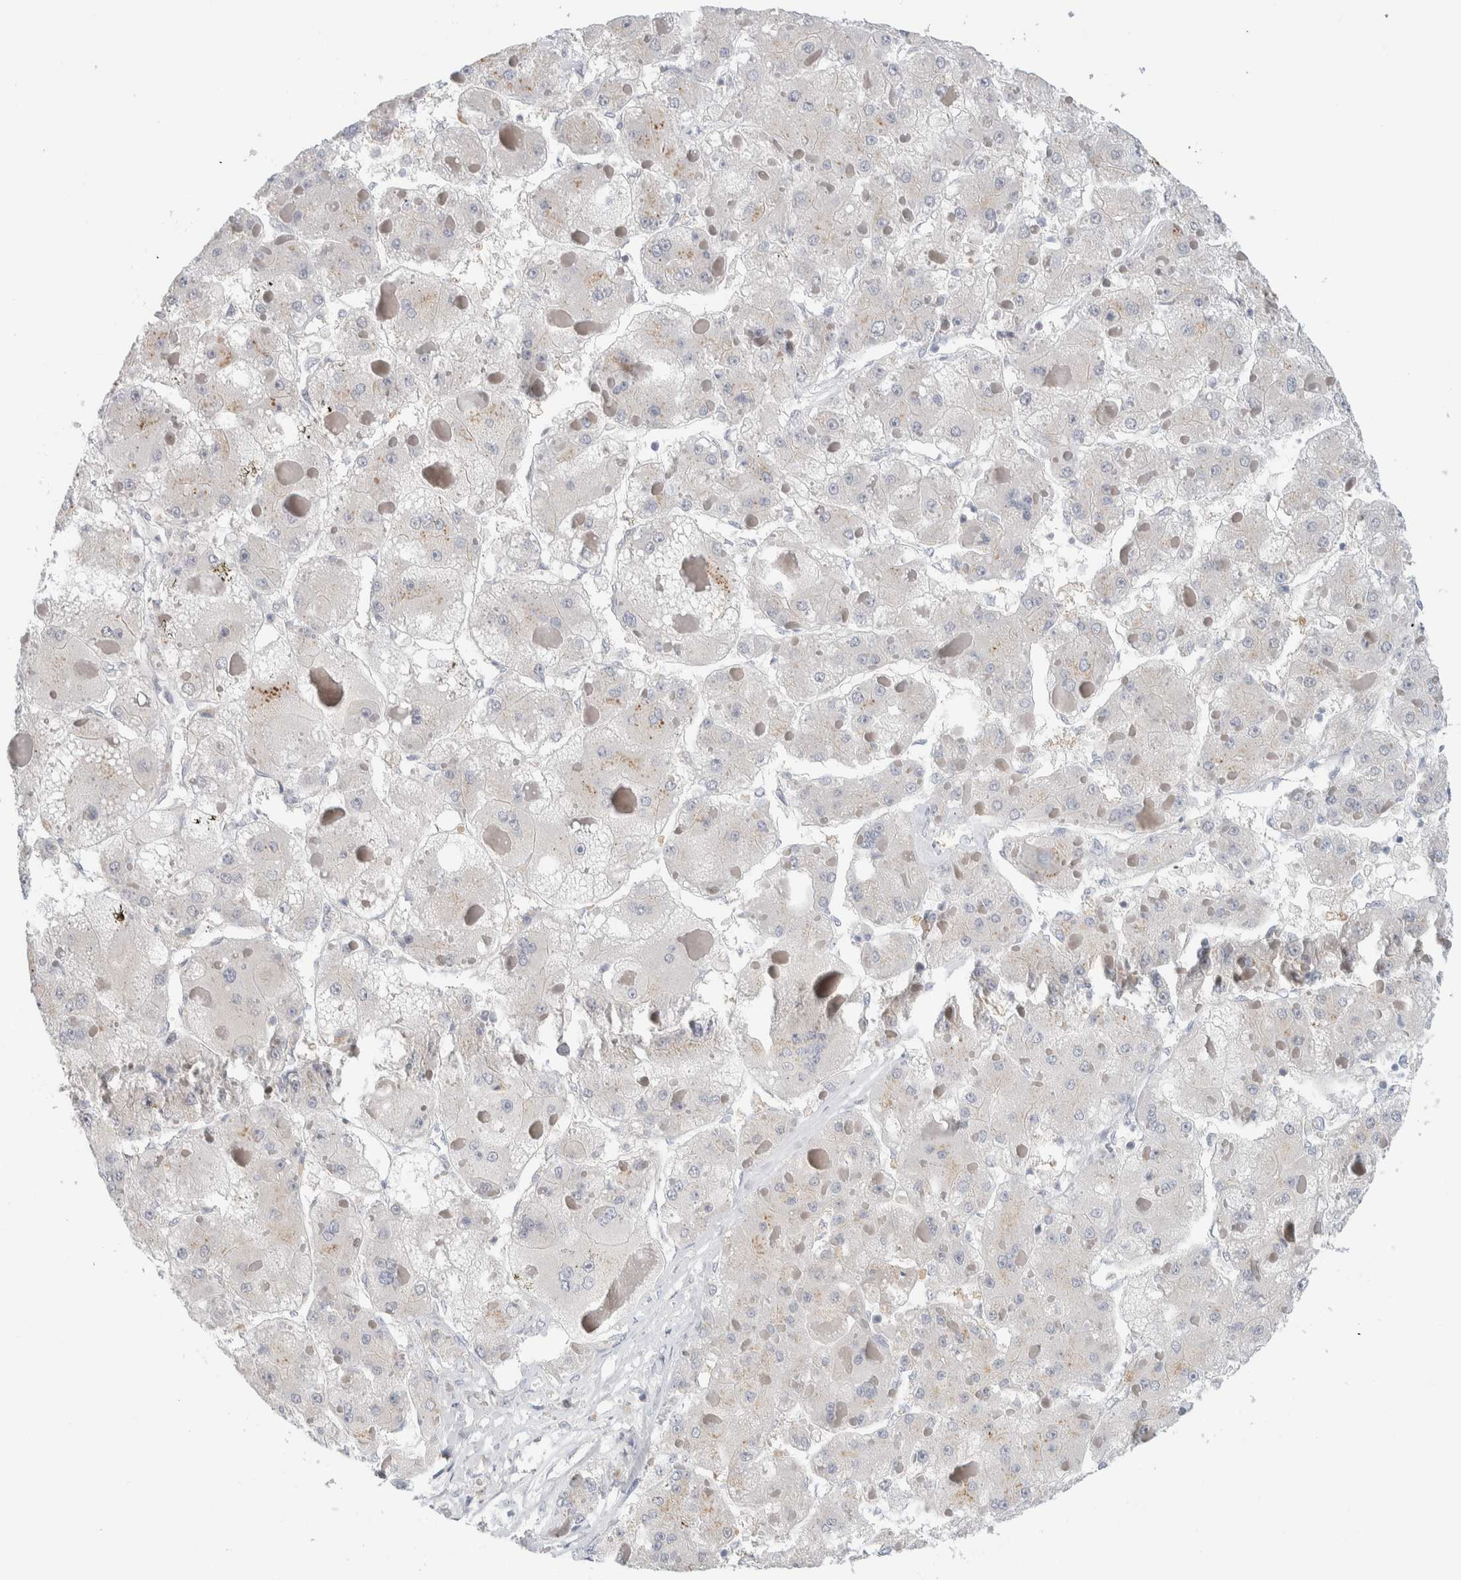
{"staining": {"intensity": "negative", "quantity": "none", "location": "none"}, "tissue": "liver cancer", "cell_type": "Tumor cells", "image_type": "cancer", "snomed": [{"axis": "morphology", "description": "Carcinoma, Hepatocellular, NOS"}, {"axis": "topography", "description": "Liver"}], "caption": "The micrograph exhibits no significant expression in tumor cells of hepatocellular carcinoma (liver). Brightfield microscopy of immunohistochemistry stained with DAB (brown) and hematoxylin (blue), captured at high magnification.", "gene": "NCR3LG1", "patient": {"sex": "female", "age": 73}}